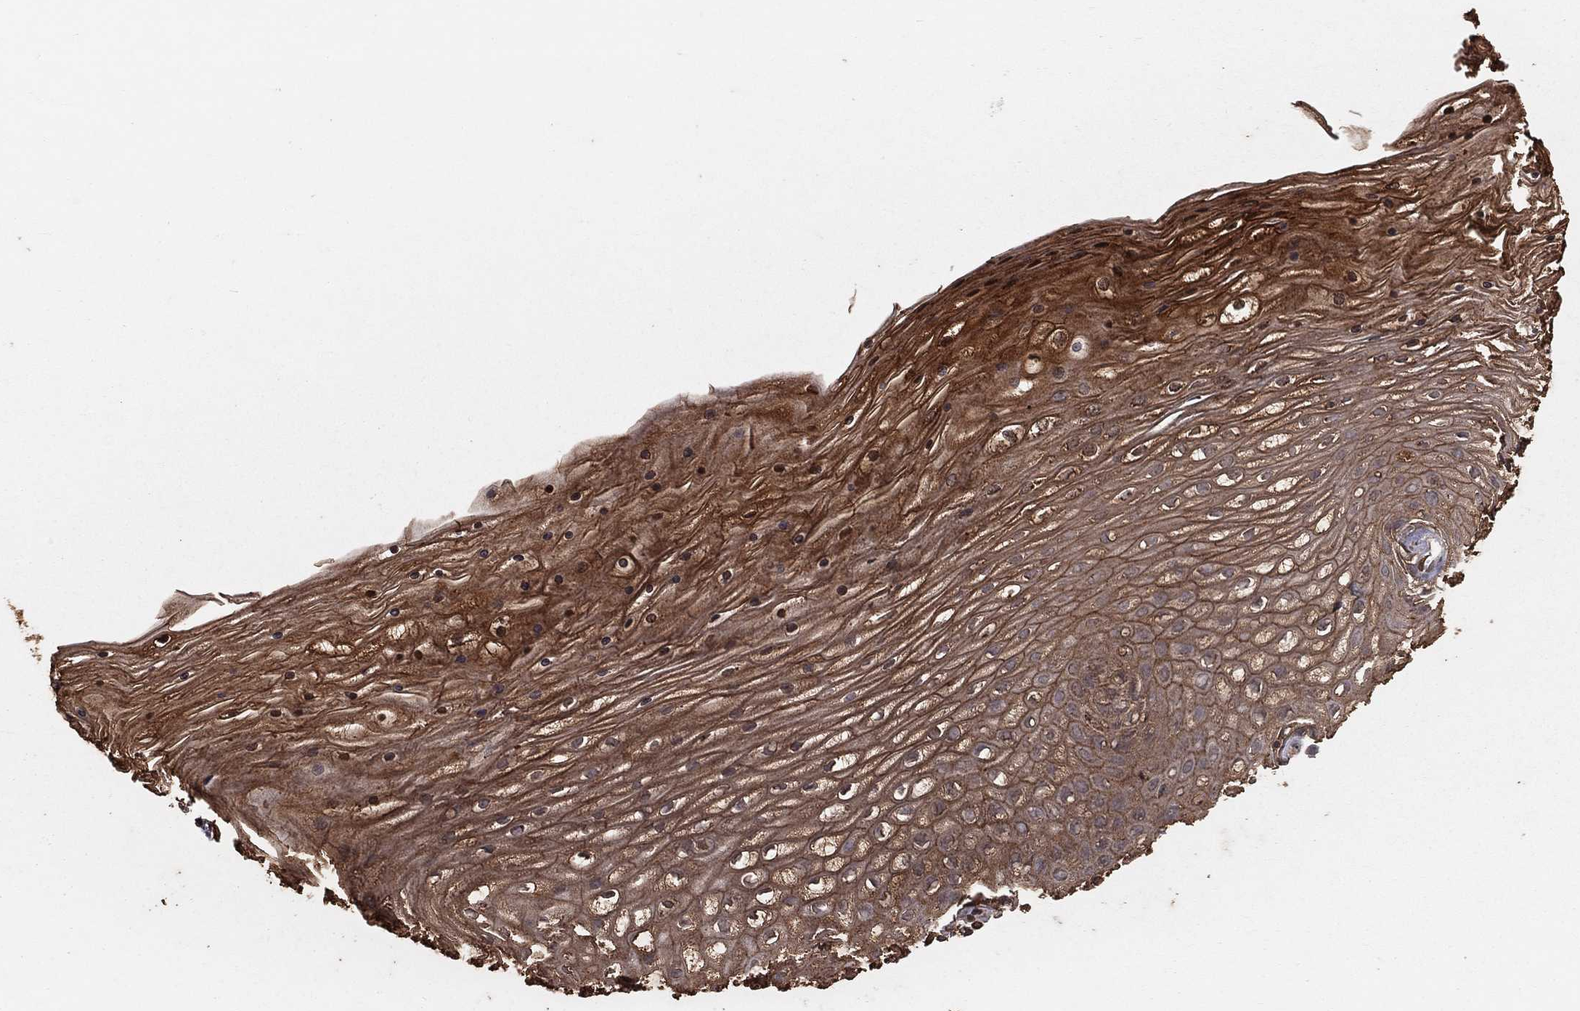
{"staining": {"intensity": "weak", "quantity": "25%-75%", "location": "cytoplasmic/membranous"}, "tissue": "cervix", "cell_type": "Glandular cells", "image_type": "normal", "snomed": [{"axis": "morphology", "description": "Normal tissue, NOS"}, {"axis": "topography", "description": "Cervix"}], "caption": "Protein analysis of unremarkable cervix demonstrates weak cytoplasmic/membranous expression in about 25%-75% of glandular cells. The staining is performed using DAB (3,3'-diaminobenzidine) brown chromogen to label protein expression. The nuclei are counter-stained blue using hematoxylin.", "gene": "ZDHHC15", "patient": {"sex": "female", "age": 35}}